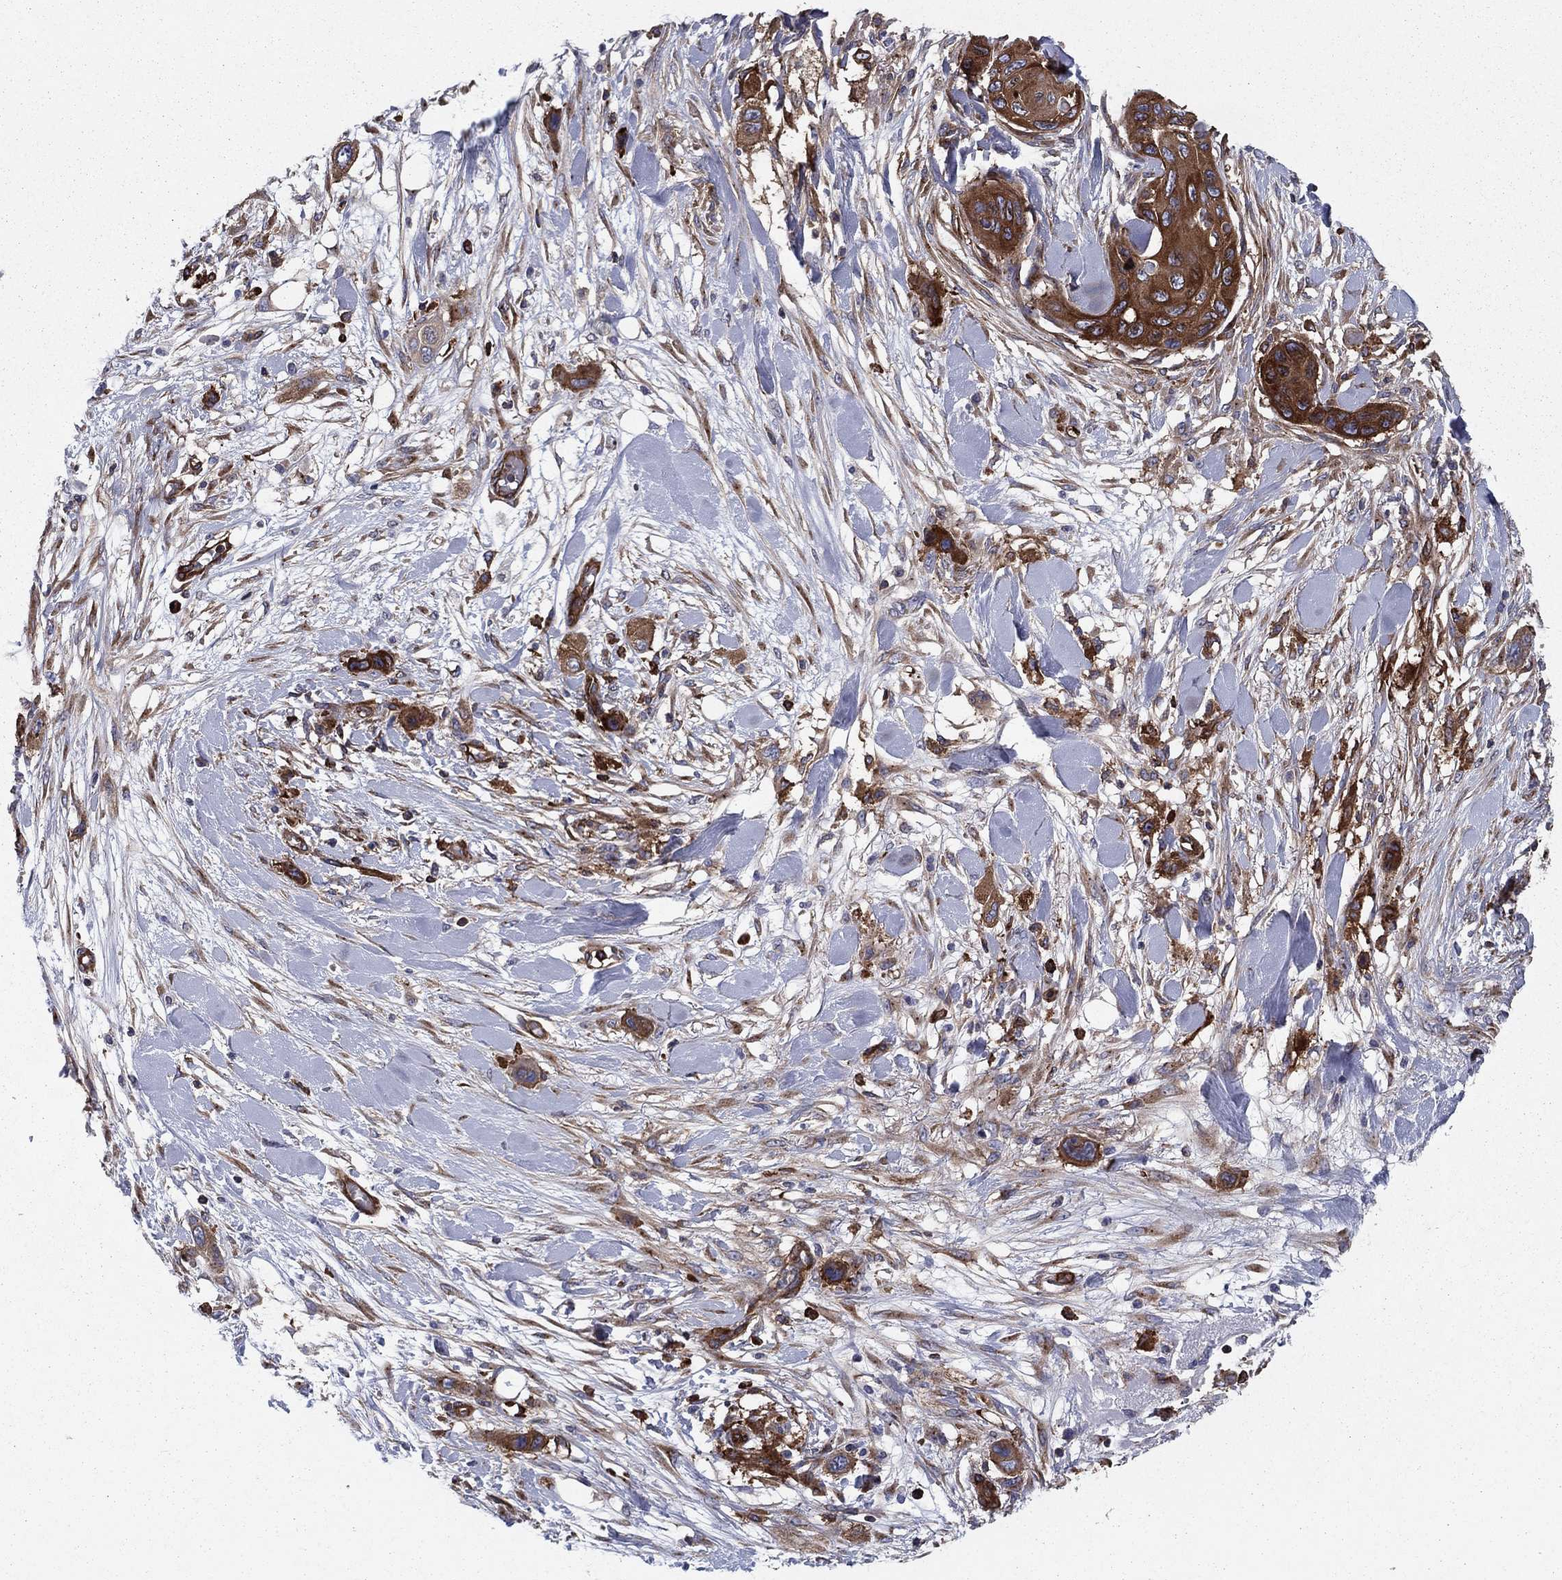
{"staining": {"intensity": "strong", "quantity": ">75%", "location": "cytoplasmic/membranous"}, "tissue": "skin cancer", "cell_type": "Tumor cells", "image_type": "cancer", "snomed": [{"axis": "morphology", "description": "Squamous cell carcinoma, NOS"}, {"axis": "topography", "description": "Skin"}], "caption": "This image reveals IHC staining of skin cancer, with high strong cytoplasmic/membranous staining in approximately >75% of tumor cells.", "gene": "EHBP1L1", "patient": {"sex": "male", "age": 79}}